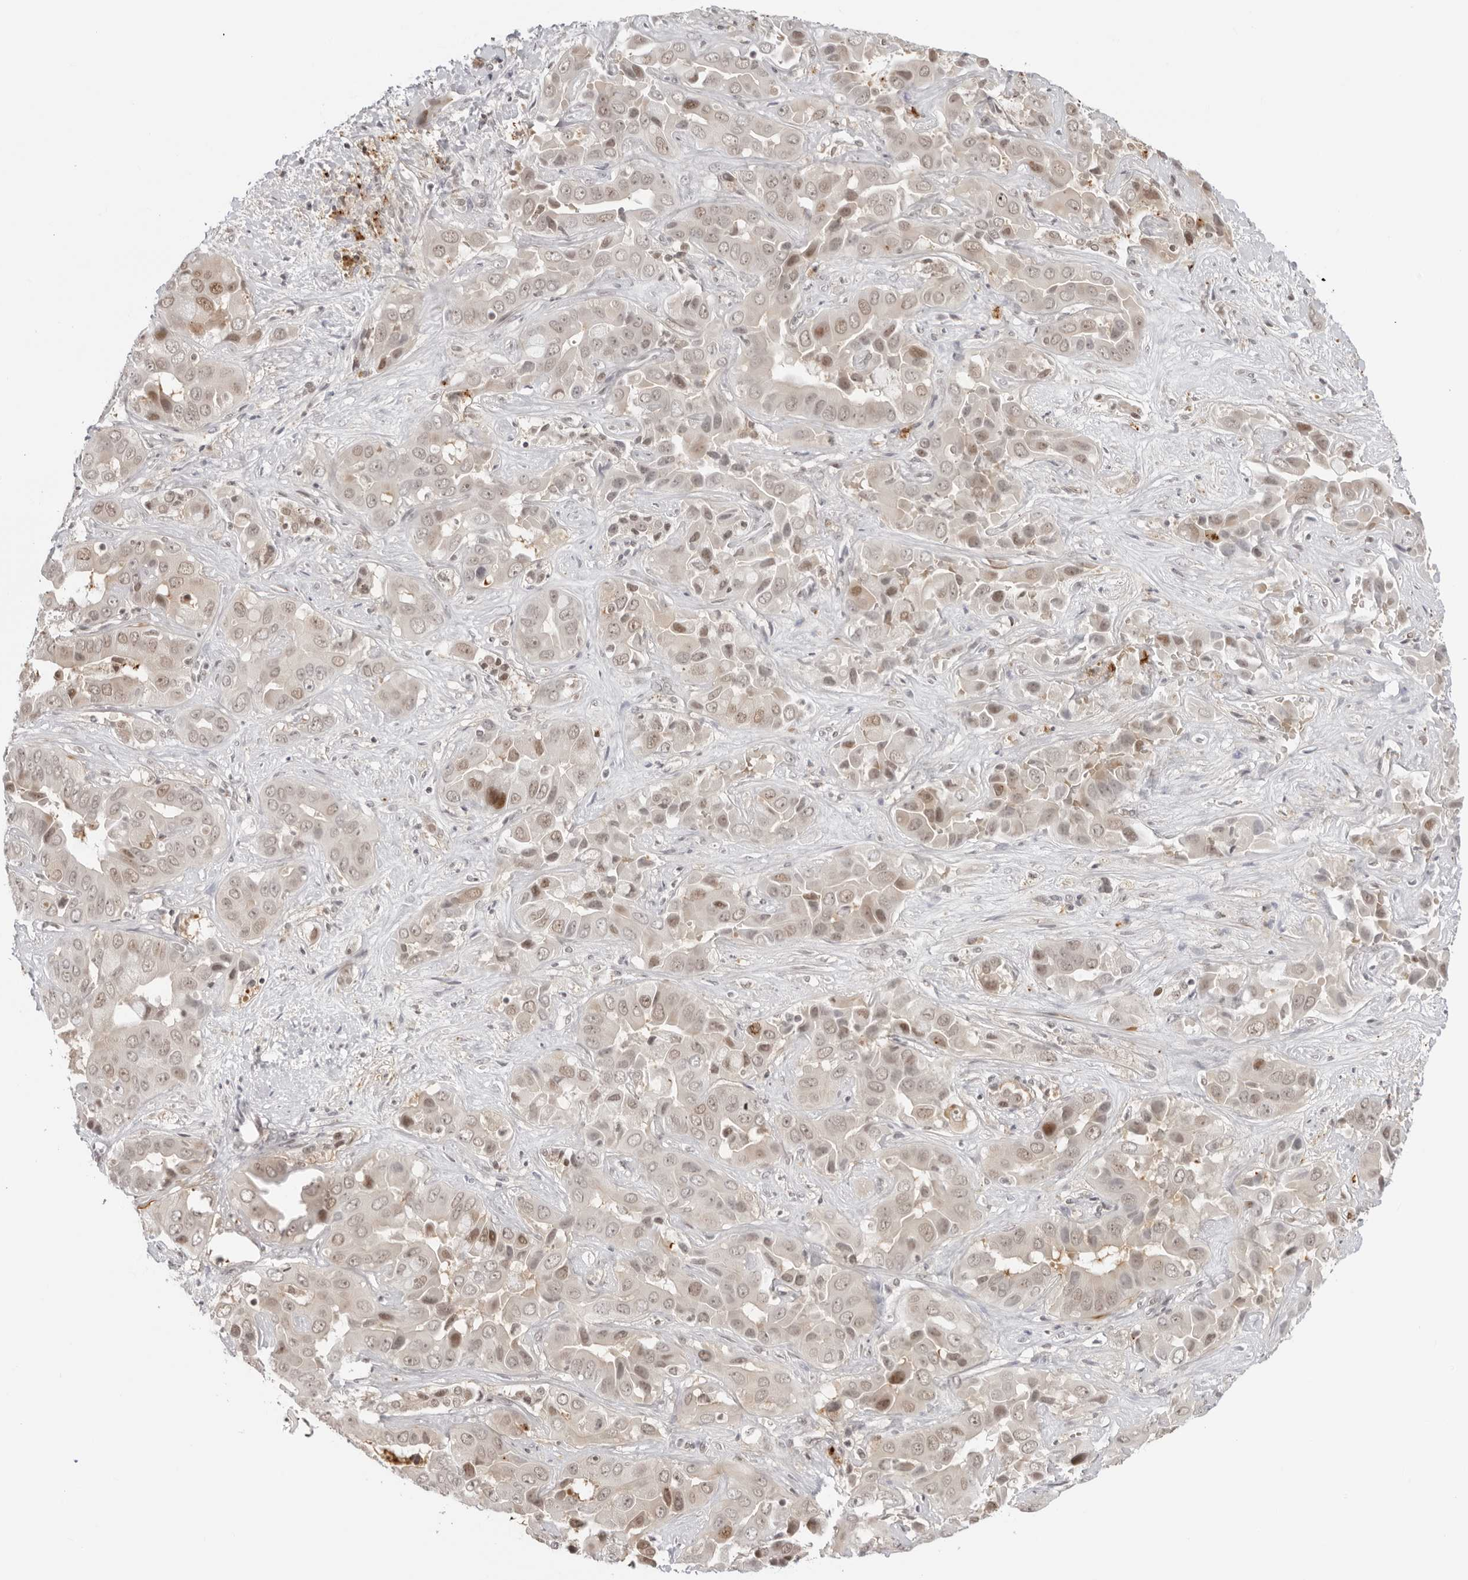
{"staining": {"intensity": "moderate", "quantity": "<25%", "location": "nuclear"}, "tissue": "liver cancer", "cell_type": "Tumor cells", "image_type": "cancer", "snomed": [{"axis": "morphology", "description": "Cholangiocarcinoma"}, {"axis": "topography", "description": "Liver"}], "caption": "High-magnification brightfield microscopy of cholangiocarcinoma (liver) stained with DAB (brown) and counterstained with hematoxylin (blue). tumor cells exhibit moderate nuclear staining is seen in approximately<25% of cells.", "gene": "RNF146", "patient": {"sex": "female", "age": 52}}